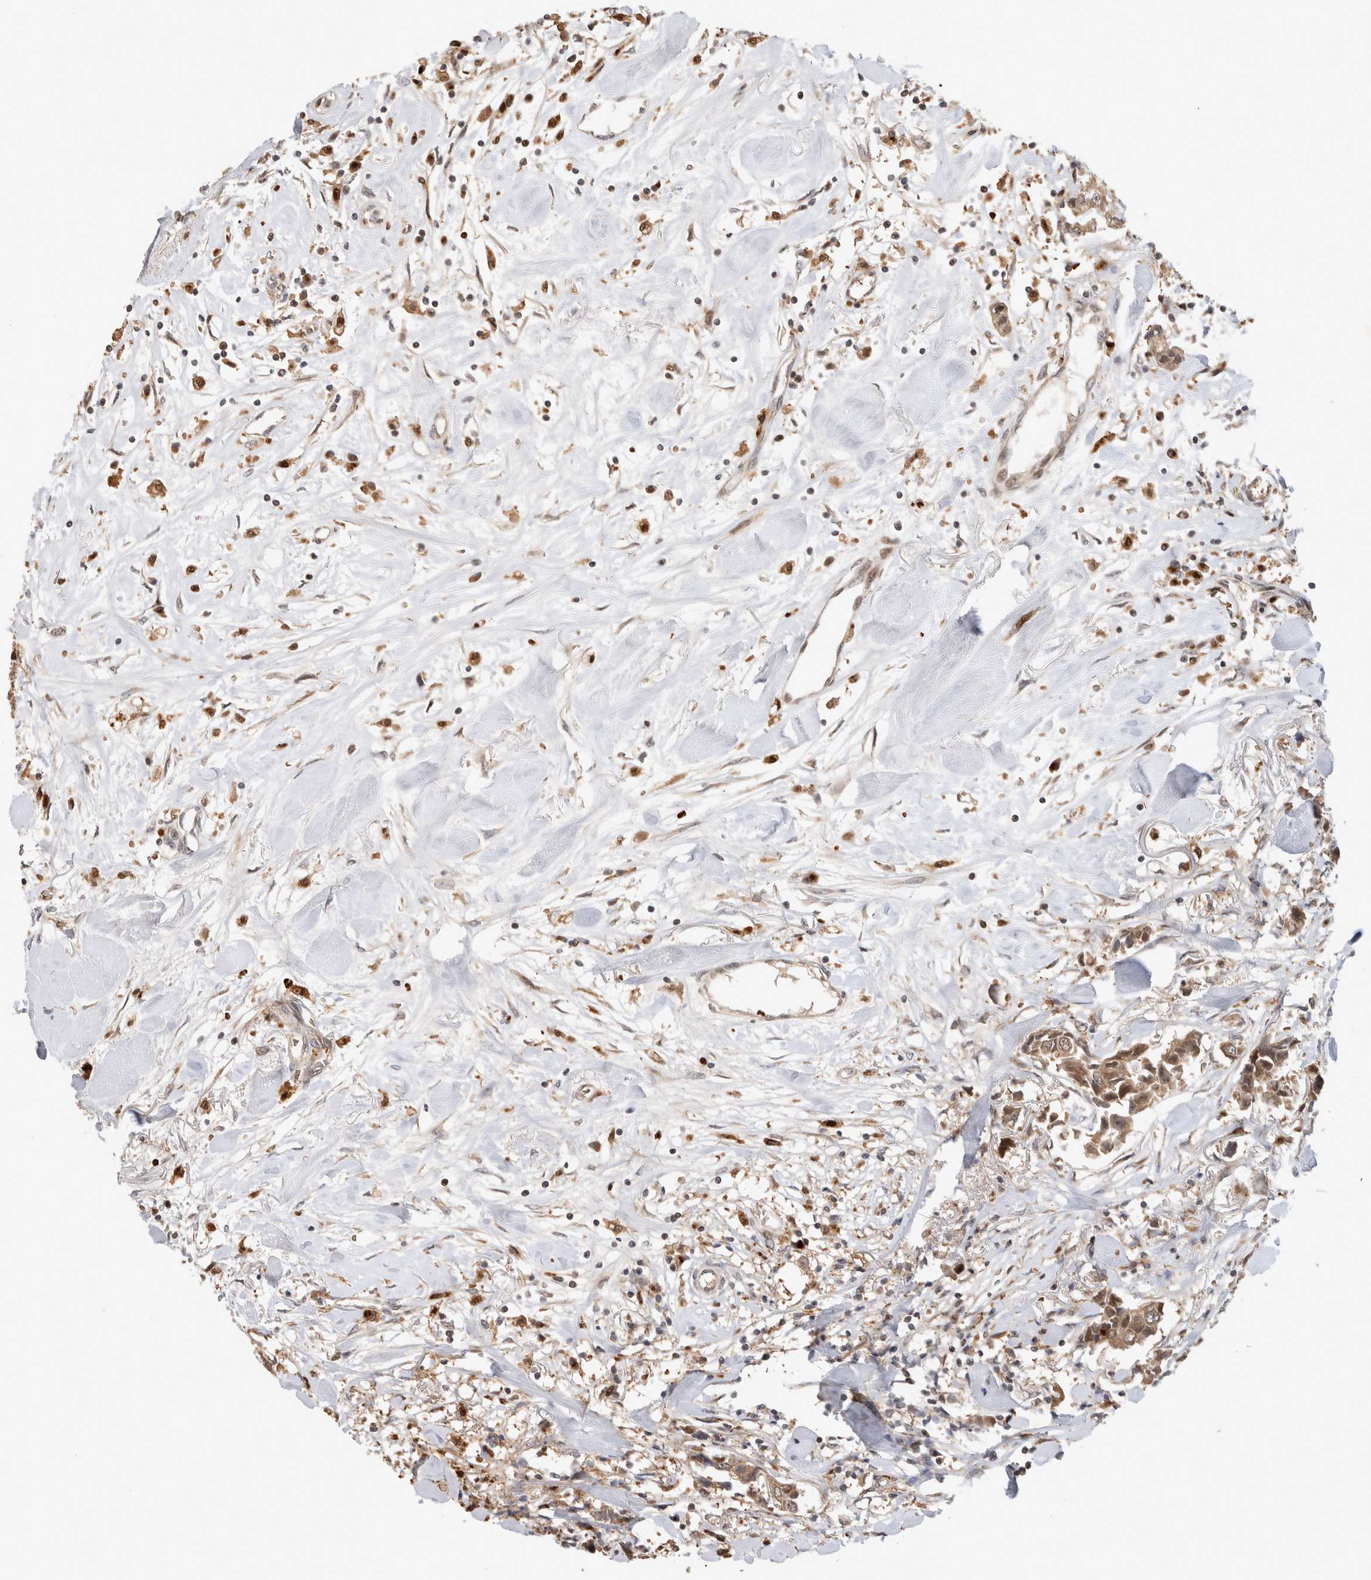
{"staining": {"intensity": "moderate", "quantity": ">75%", "location": "cytoplasmic/membranous,nuclear"}, "tissue": "breast cancer", "cell_type": "Tumor cells", "image_type": "cancer", "snomed": [{"axis": "morphology", "description": "Duct carcinoma"}, {"axis": "topography", "description": "Breast"}], "caption": "The immunohistochemical stain shows moderate cytoplasmic/membranous and nuclear staining in tumor cells of invasive ductal carcinoma (breast) tissue.", "gene": "OTUD6B", "patient": {"sex": "female", "age": 80}}